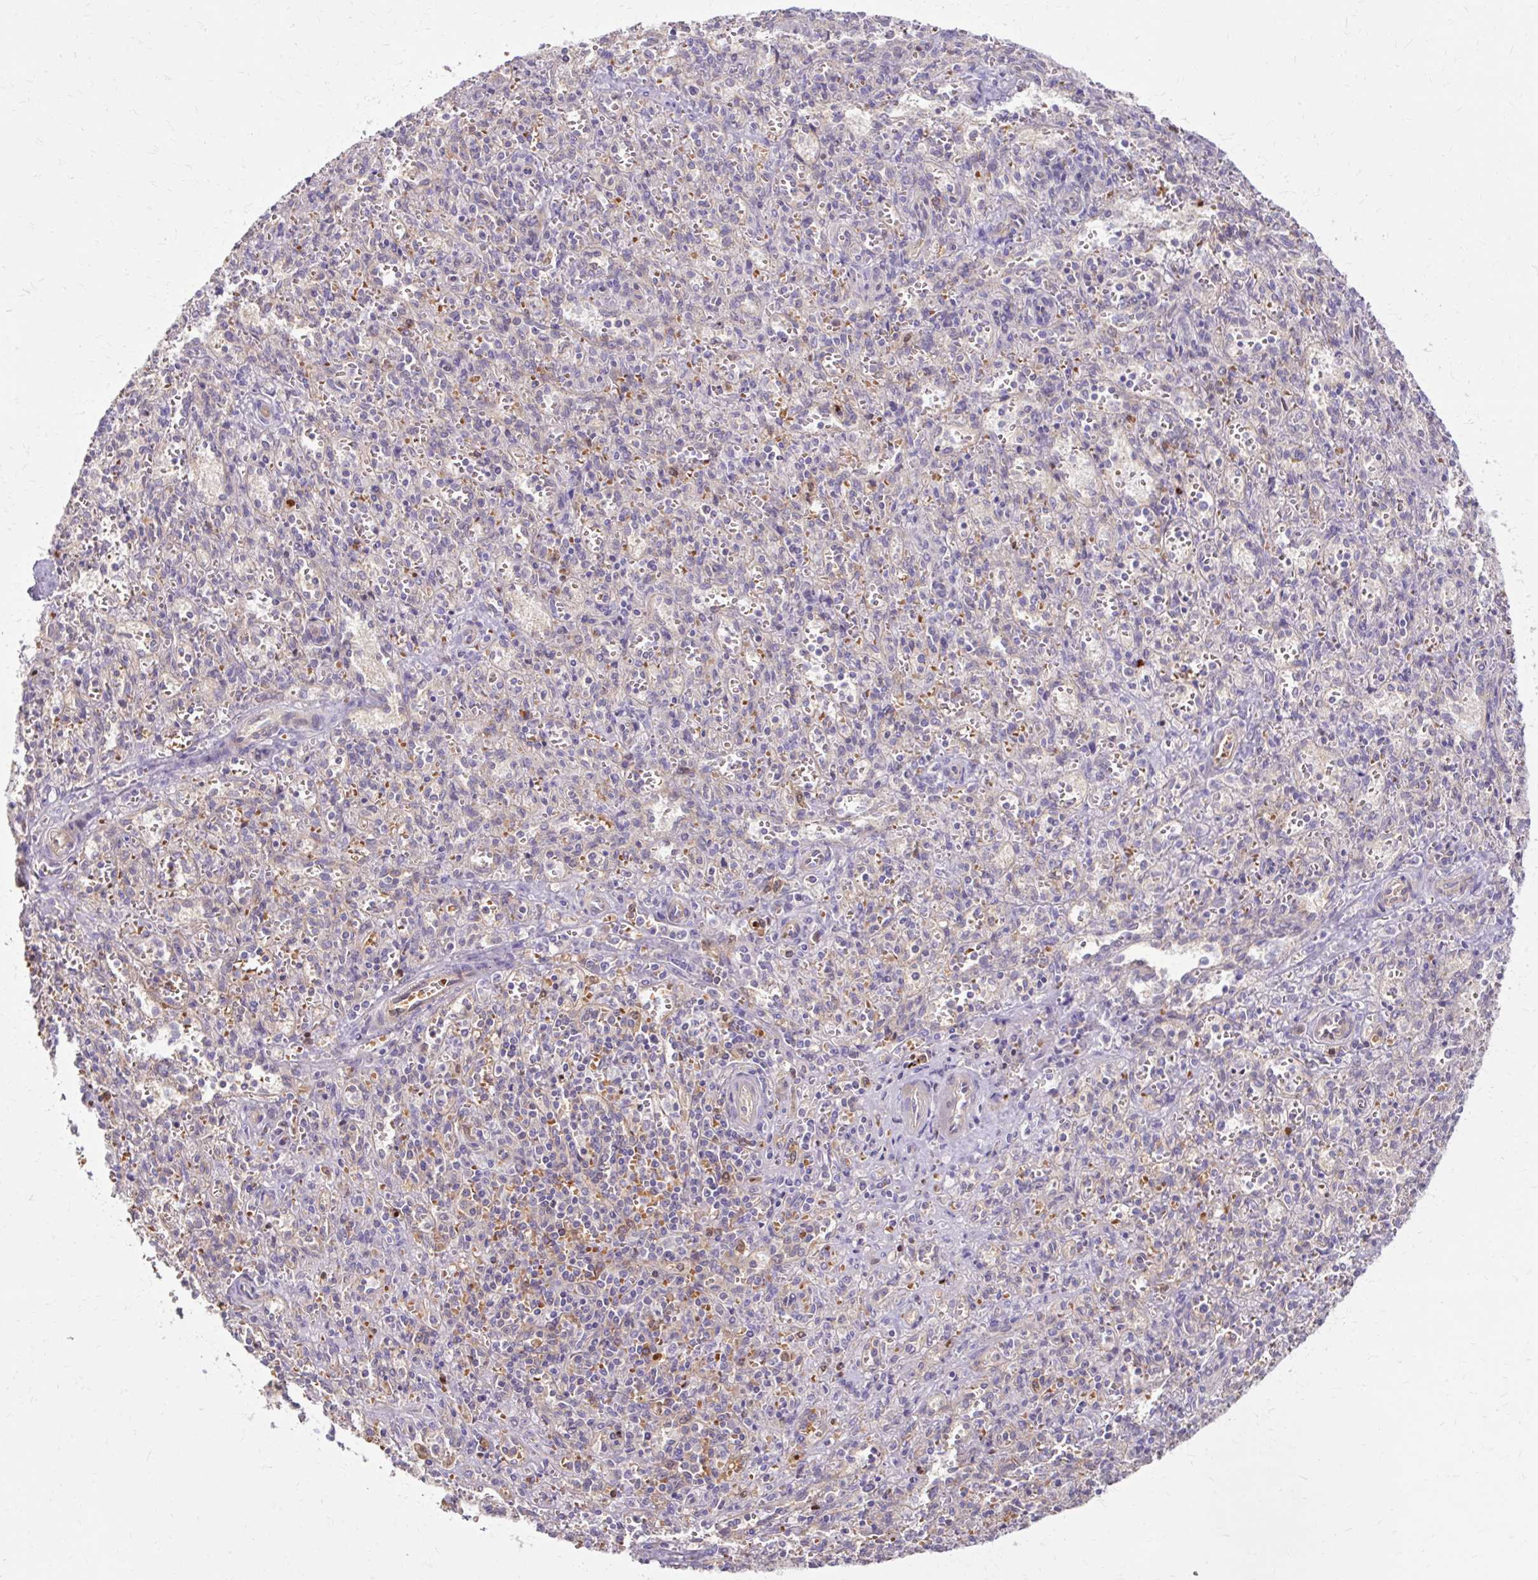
{"staining": {"intensity": "moderate", "quantity": "<25%", "location": "cytoplasmic/membranous"}, "tissue": "spleen", "cell_type": "Cells in red pulp", "image_type": "normal", "snomed": [{"axis": "morphology", "description": "Normal tissue, NOS"}, {"axis": "topography", "description": "Spleen"}], "caption": "Approximately <25% of cells in red pulp in unremarkable human spleen demonstrate moderate cytoplasmic/membranous protein expression as visualized by brown immunohistochemical staining.", "gene": "USHBP1", "patient": {"sex": "female", "age": 26}}